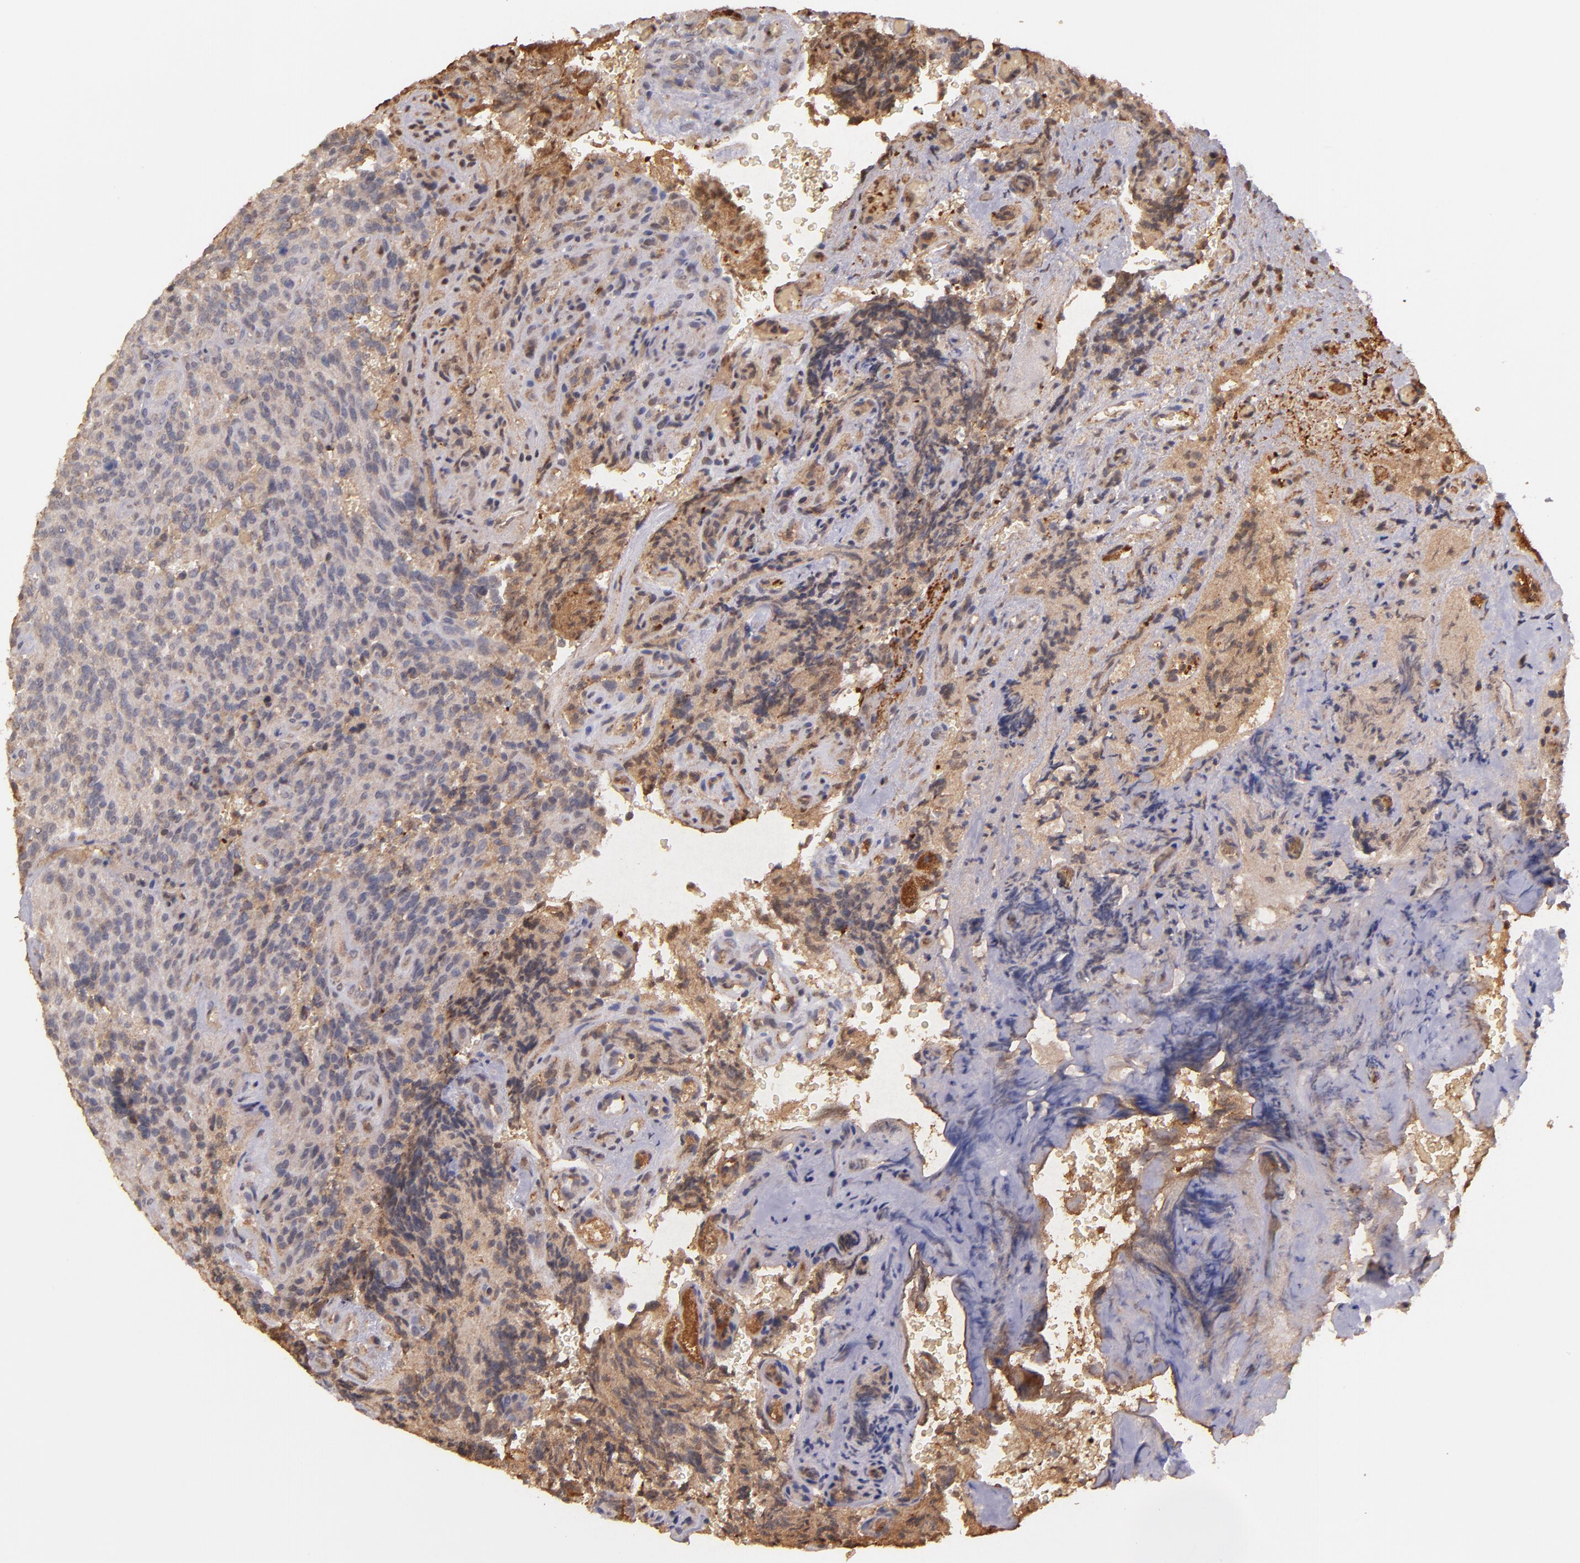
{"staining": {"intensity": "moderate", "quantity": ">75%", "location": "cytoplasmic/membranous"}, "tissue": "glioma", "cell_type": "Tumor cells", "image_type": "cancer", "snomed": [{"axis": "morphology", "description": "Normal tissue, NOS"}, {"axis": "morphology", "description": "Glioma, malignant, High grade"}, {"axis": "topography", "description": "Cerebral cortex"}], "caption": "Protein staining by immunohistochemistry shows moderate cytoplasmic/membranous positivity in approximately >75% of tumor cells in glioma. Nuclei are stained in blue.", "gene": "SERPINC1", "patient": {"sex": "male", "age": 56}}